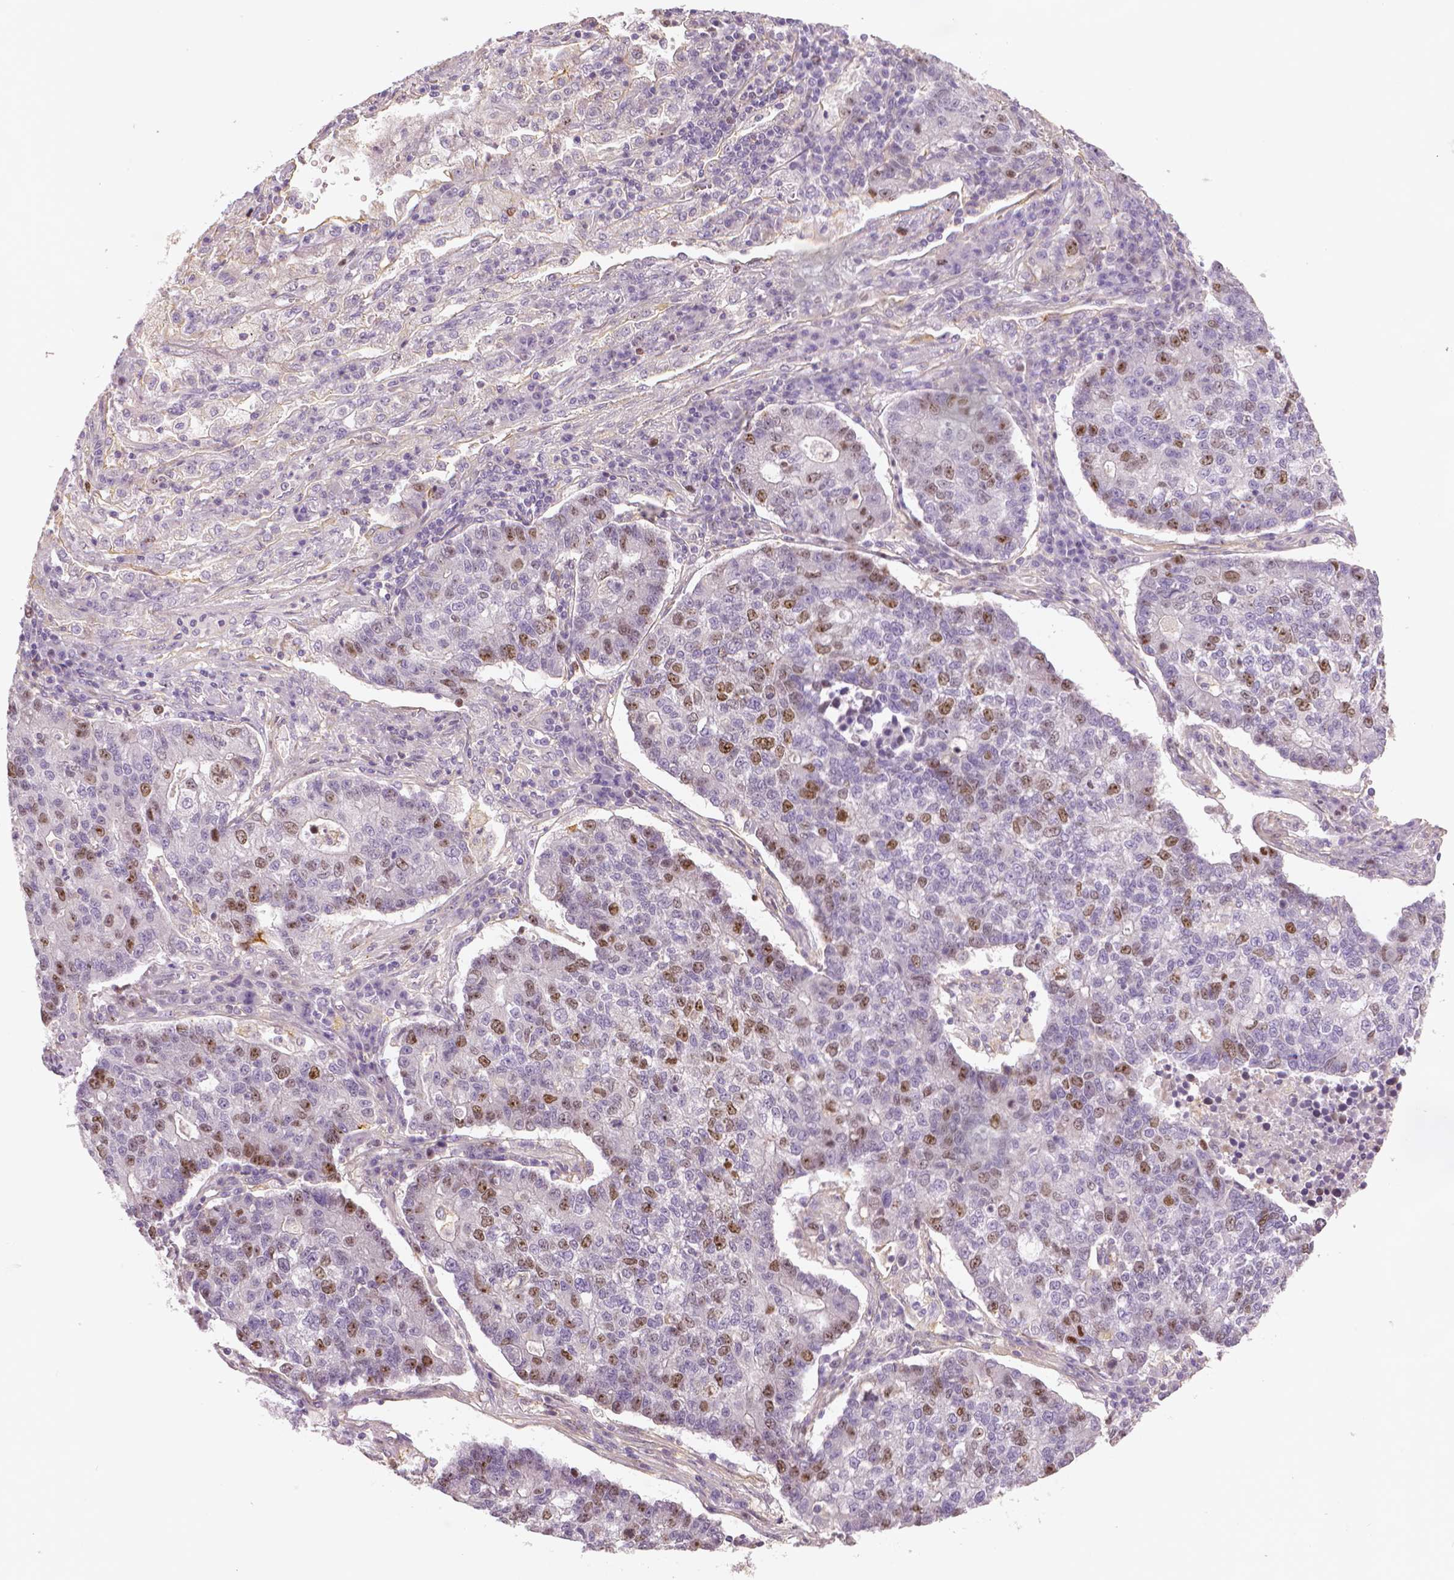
{"staining": {"intensity": "moderate", "quantity": "25%-75%", "location": "nuclear"}, "tissue": "lung cancer", "cell_type": "Tumor cells", "image_type": "cancer", "snomed": [{"axis": "morphology", "description": "Adenocarcinoma, NOS"}, {"axis": "topography", "description": "Lung"}], "caption": "The histopathology image shows immunohistochemical staining of lung cancer. There is moderate nuclear expression is seen in about 25%-75% of tumor cells. (DAB IHC with brightfield microscopy, high magnification).", "gene": "MKI67", "patient": {"sex": "male", "age": 57}}